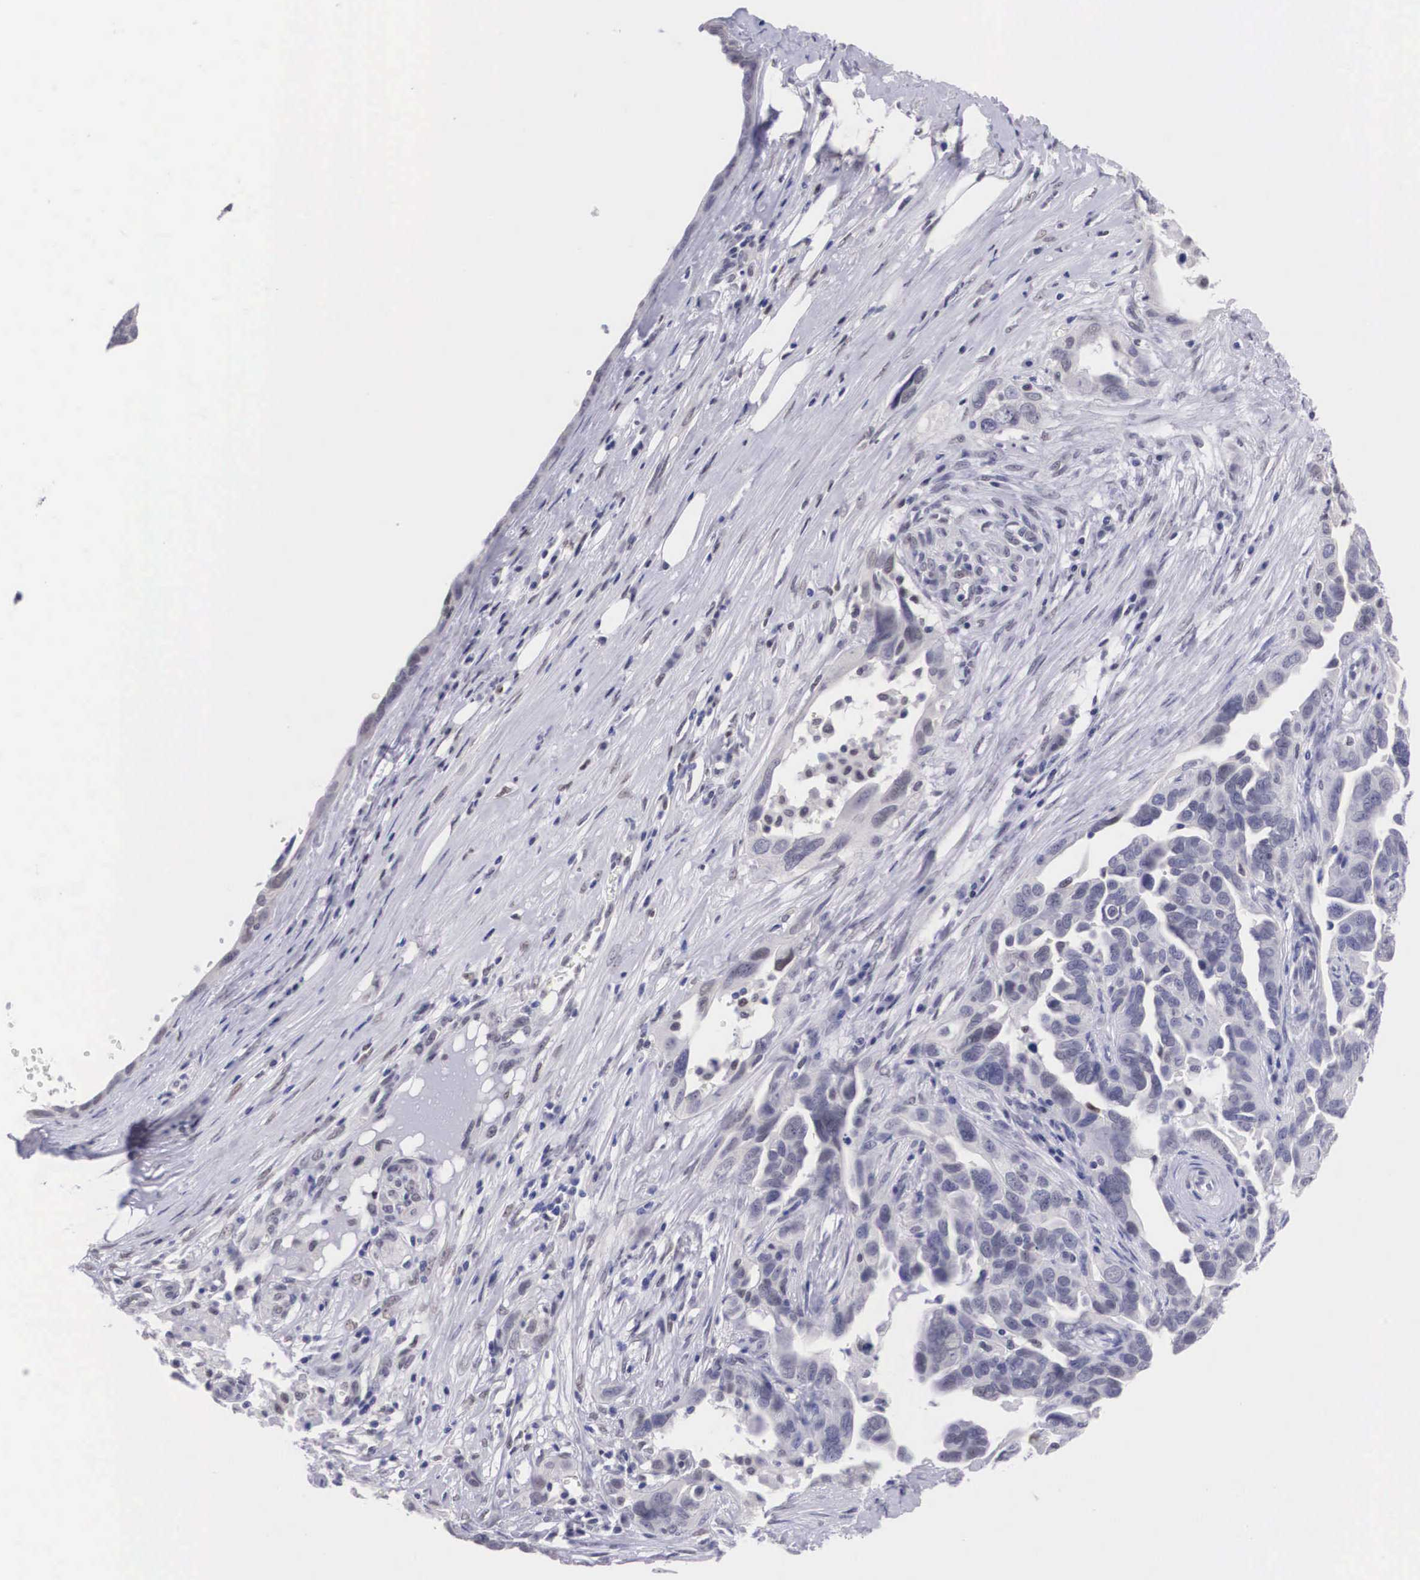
{"staining": {"intensity": "negative", "quantity": "none", "location": "none"}, "tissue": "ovarian cancer", "cell_type": "Tumor cells", "image_type": "cancer", "snomed": [{"axis": "morphology", "description": "Cystadenocarcinoma, serous, NOS"}, {"axis": "topography", "description": "Ovary"}], "caption": "A micrograph of human ovarian serous cystadenocarcinoma is negative for staining in tumor cells.", "gene": "ETV6", "patient": {"sex": "female", "age": 64}}